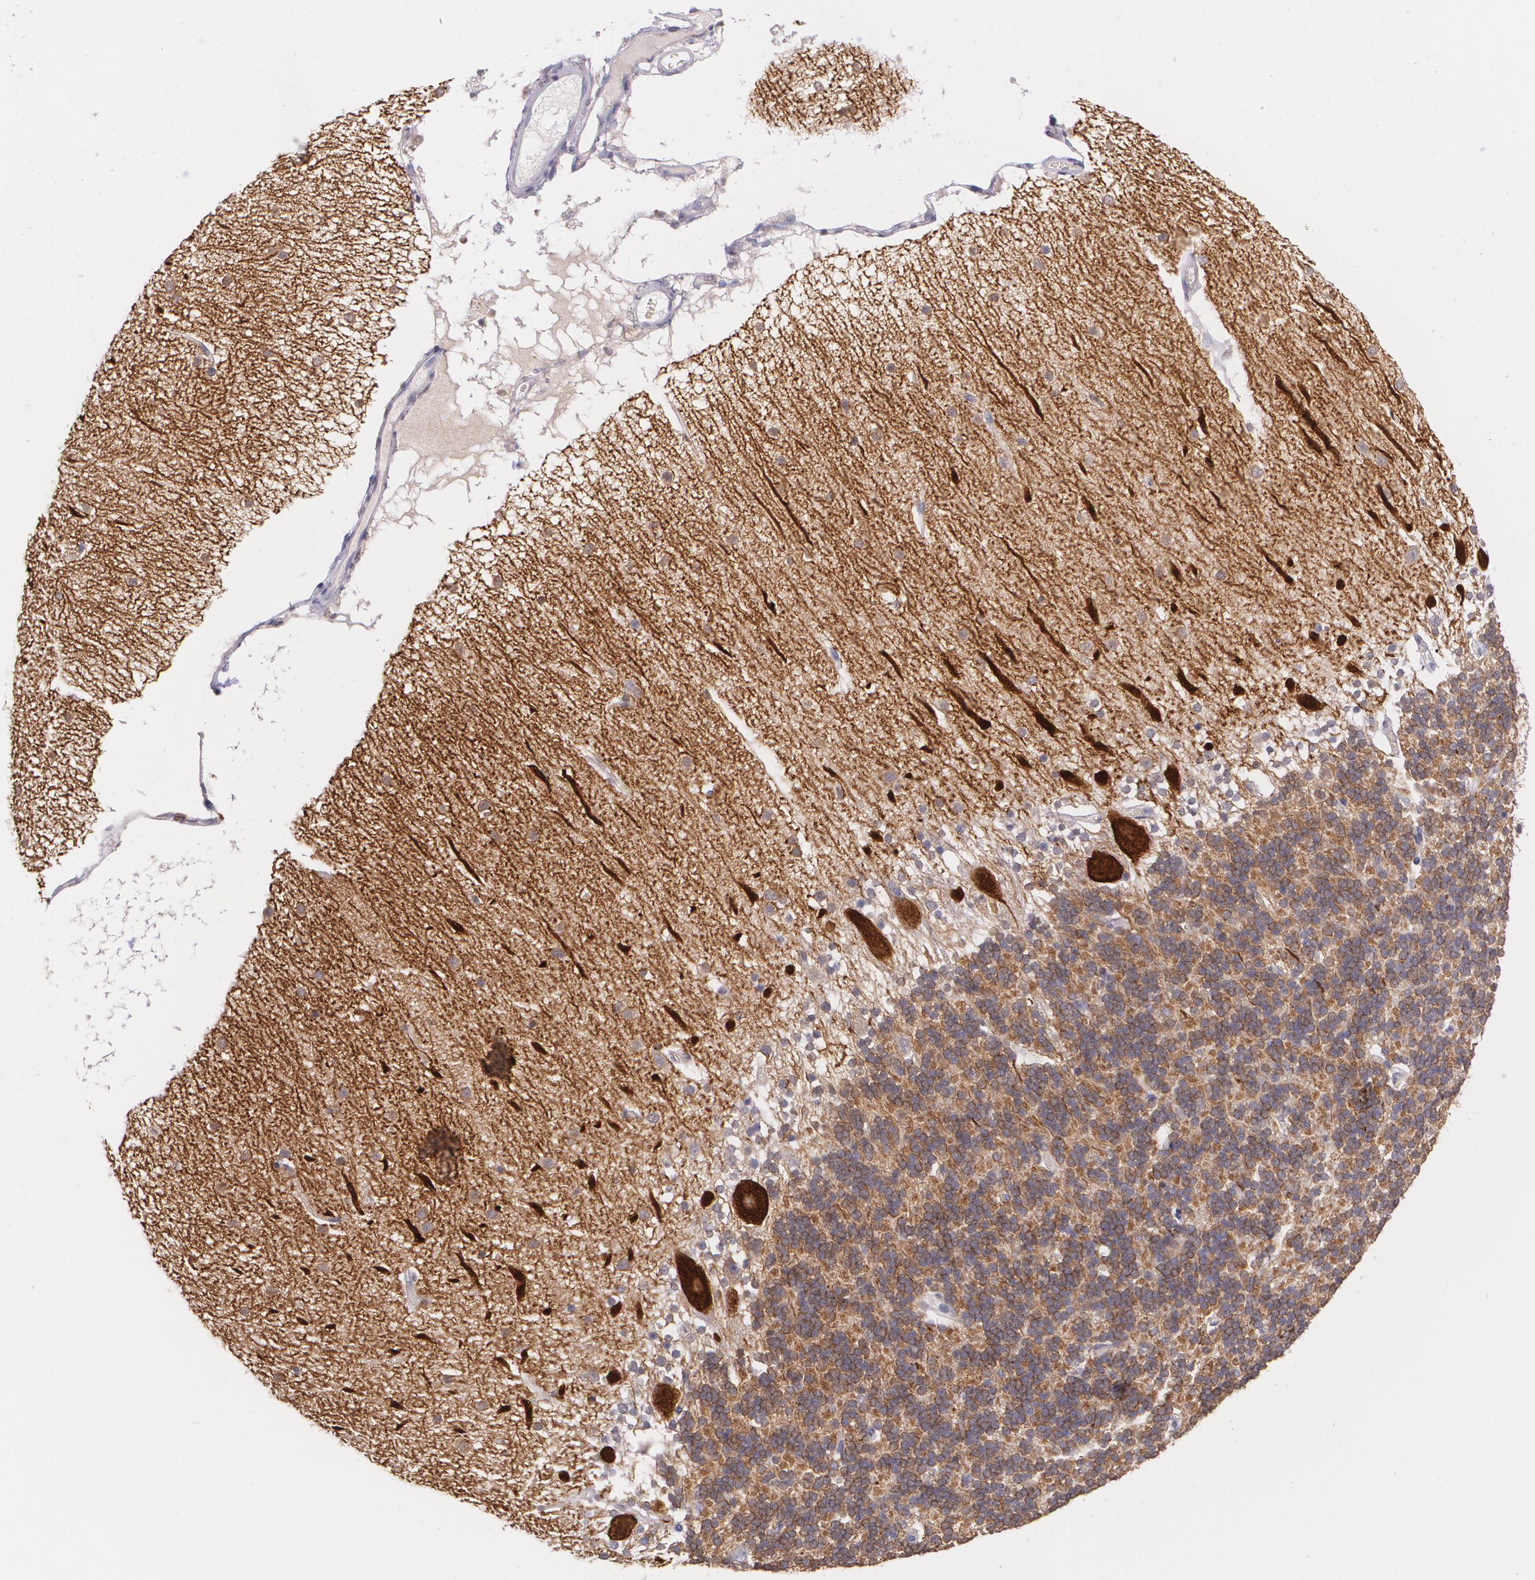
{"staining": {"intensity": "weak", "quantity": ">75%", "location": "cytoplasmic/membranous,nuclear"}, "tissue": "cerebellum", "cell_type": "Cells in granular layer", "image_type": "normal", "snomed": [{"axis": "morphology", "description": "Normal tissue, NOS"}, {"axis": "topography", "description": "Cerebellum"}], "caption": "The image displays staining of unremarkable cerebellum, revealing weak cytoplasmic/membranous,nuclear protein staining (brown color) within cells in granular layer.", "gene": "RTN1", "patient": {"sex": "female", "age": 54}}